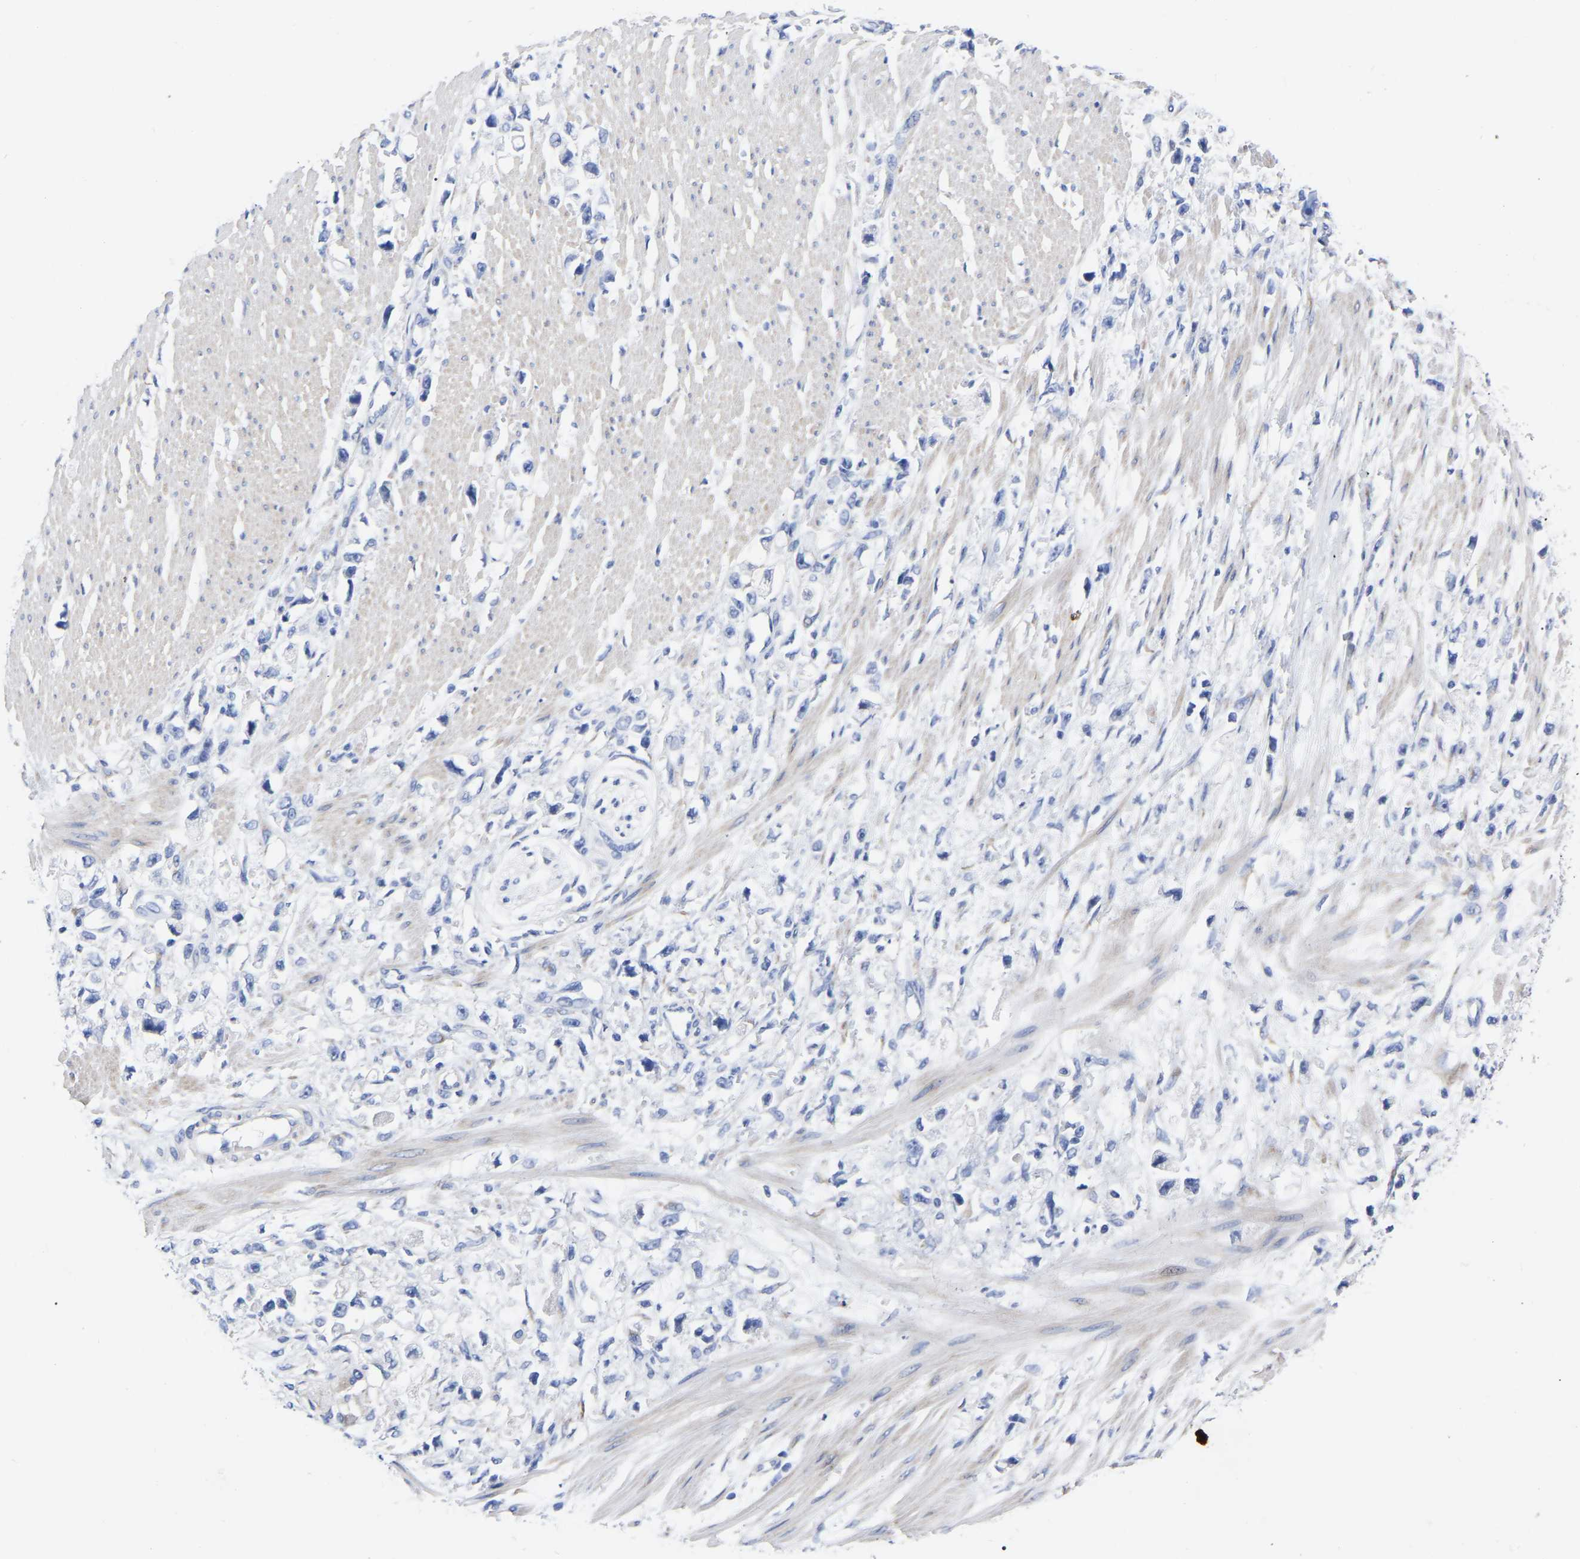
{"staining": {"intensity": "negative", "quantity": "none", "location": "none"}, "tissue": "stomach cancer", "cell_type": "Tumor cells", "image_type": "cancer", "snomed": [{"axis": "morphology", "description": "Adenocarcinoma, NOS"}, {"axis": "topography", "description": "Stomach"}], "caption": "This histopathology image is of stomach cancer (adenocarcinoma) stained with immunohistochemistry to label a protein in brown with the nuclei are counter-stained blue. There is no positivity in tumor cells.", "gene": "GDF3", "patient": {"sex": "female", "age": 59}}